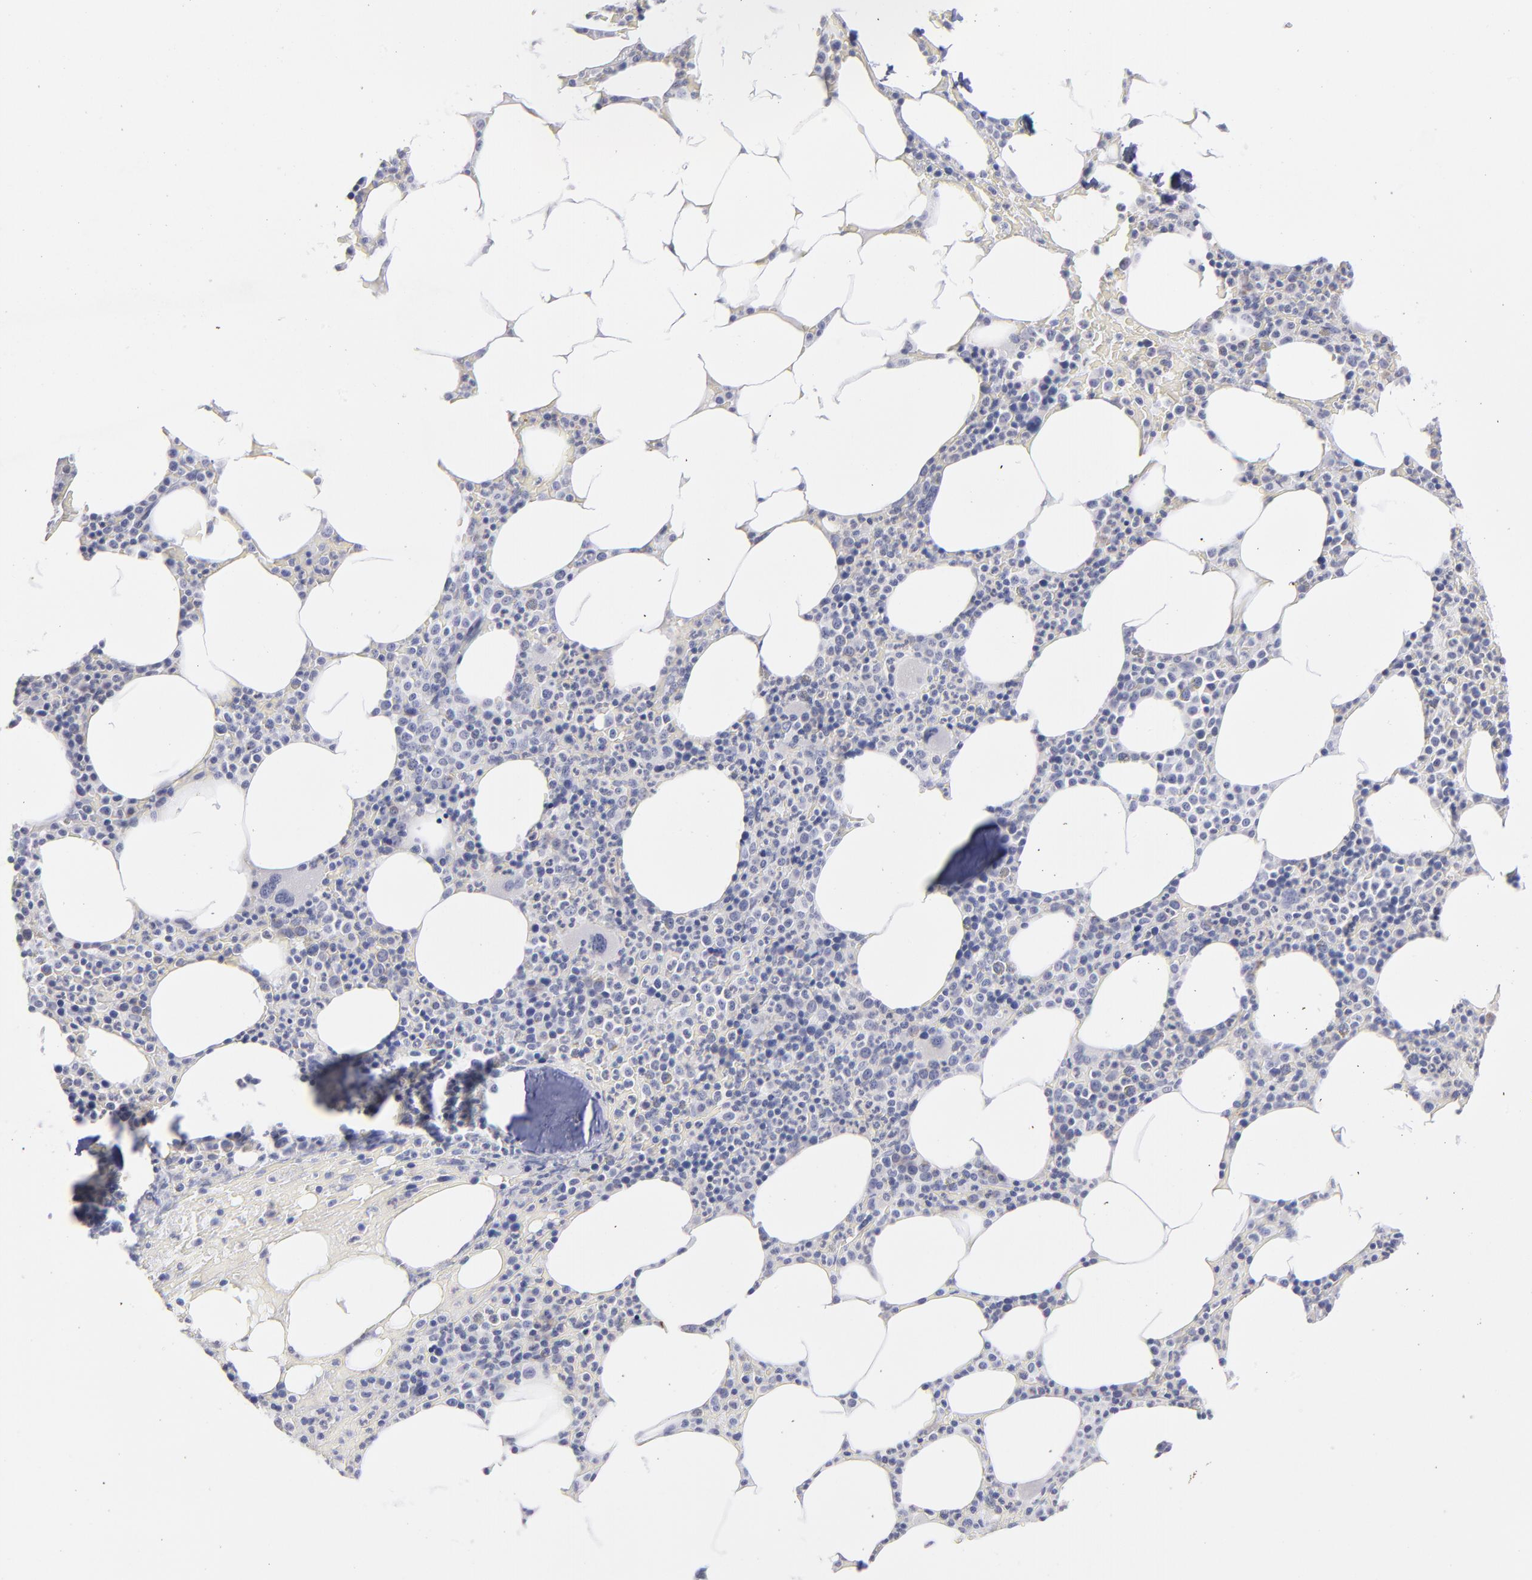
{"staining": {"intensity": "weak", "quantity": "<25%", "location": "cytoplasmic/membranous"}, "tissue": "bone marrow", "cell_type": "Hematopoietic cells", "image_type": "normal", "snomed": [{"axis": "morphology", "description": "Normal tissue, NOS"}, {"axis": "topography", "description": "Bone marrow"}], "caption": "IHC image of normal bone marrow stained for a protein (brown), which exhibits no expression in hematopoietic cells. (Immunohistochemistry (ihc), brightfield microscopy, high magnification).", "gene": "MTHFD2", "patient": {"sex": "female", "age": 66}}